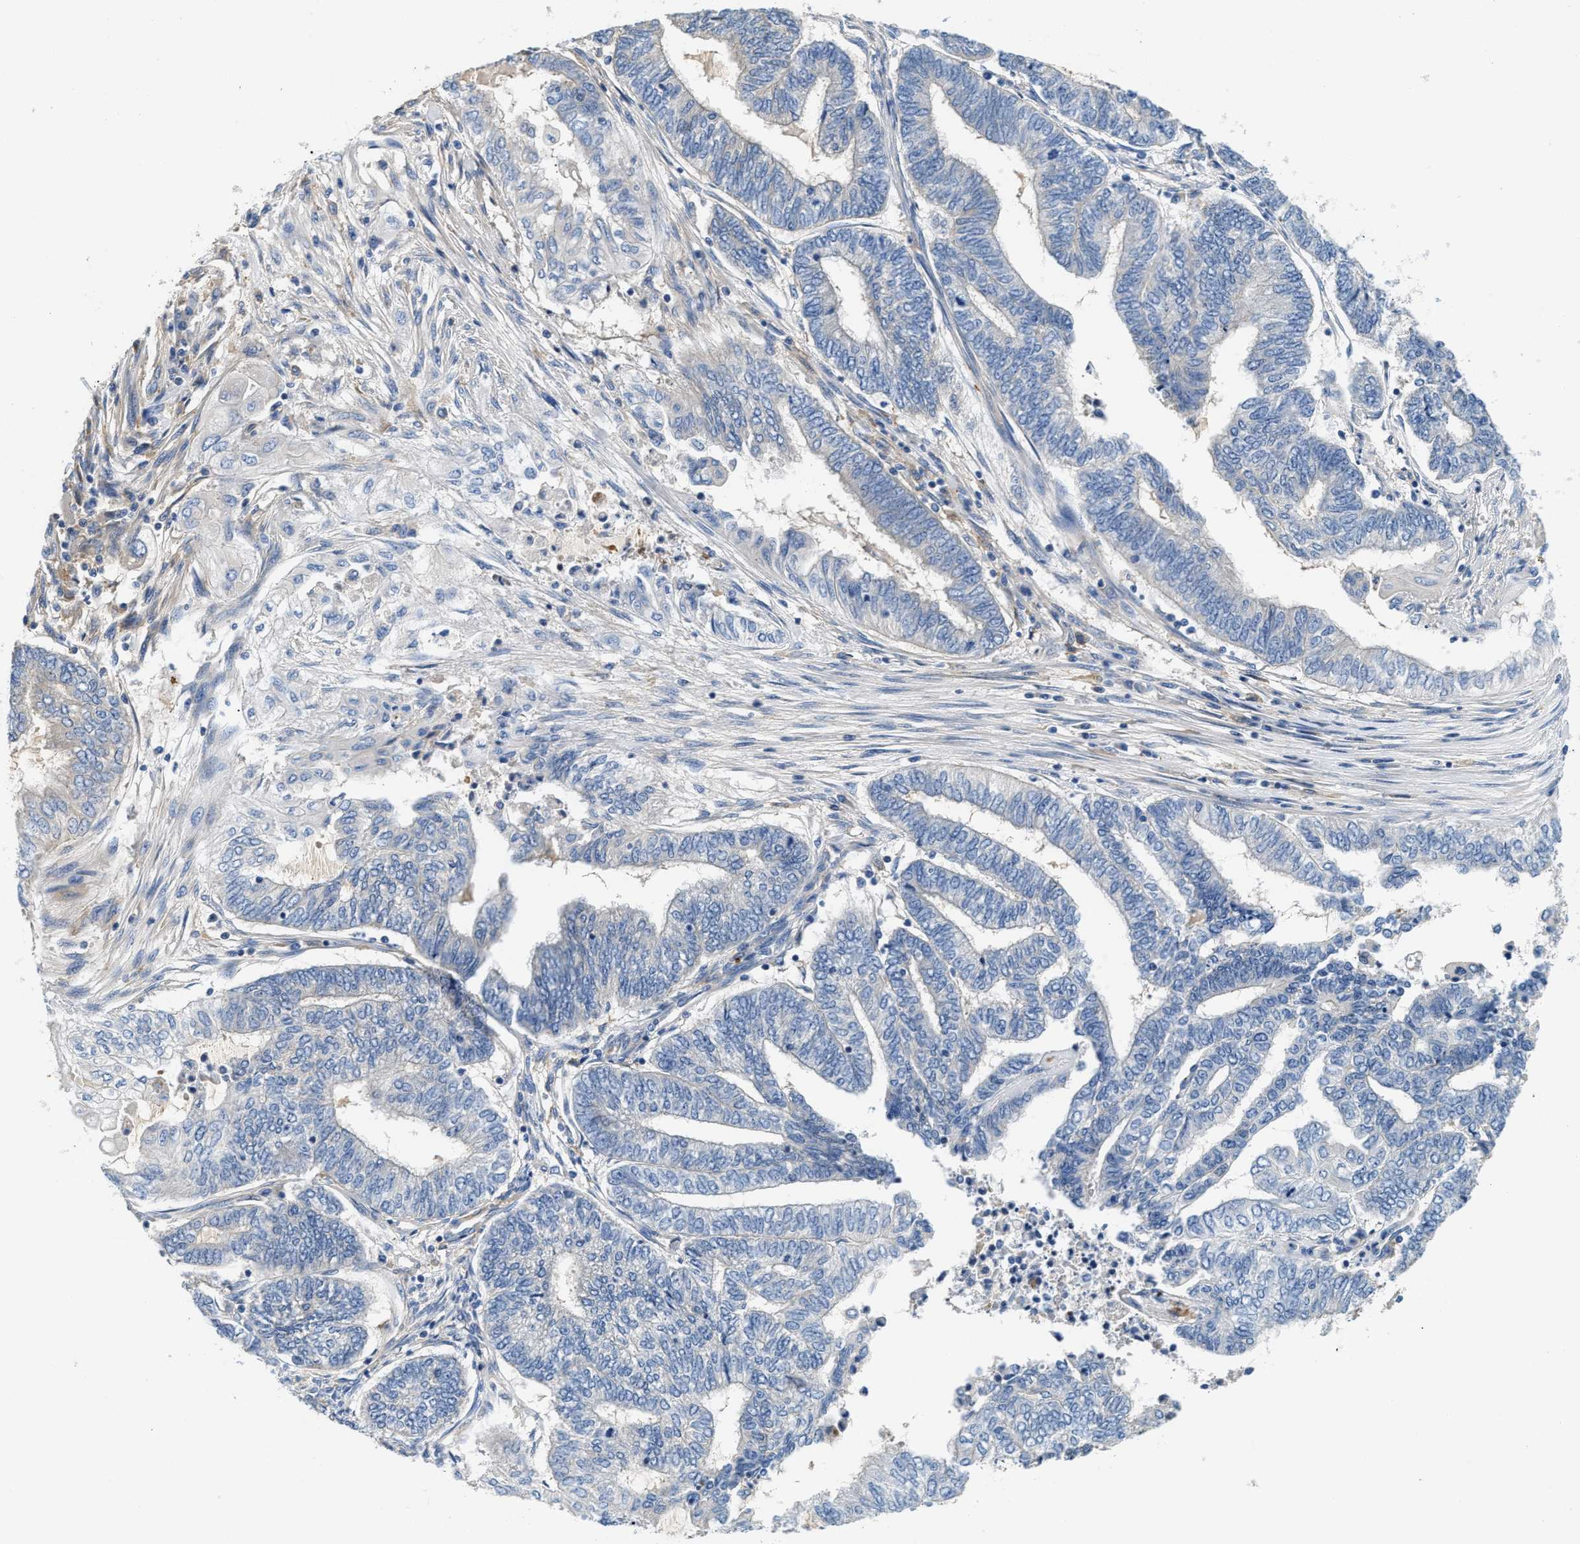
{"staining": {"intensity": "negative", "quantity": "none", "location": "none"}, "tissue": "endometrial cancer", "cell_type": "Tumor cells", "image_type": "cancer", "snomed": [{"axis": "morphology", "description": "Adenocarcinoma, NOS"}, {"axis": "topography", "description": "Uterus"}, {"axis": "topography", "description": "Endometrium"}], "caption": "High power microscopy micrograph of an immunohistochemistry (IHC) photomicrograph of adenocarcinoma (endometrial), revealing no significant positivity in tumor cells.", "gene": "NSUN7", "patient": {"sex": "female", "age": 70}}